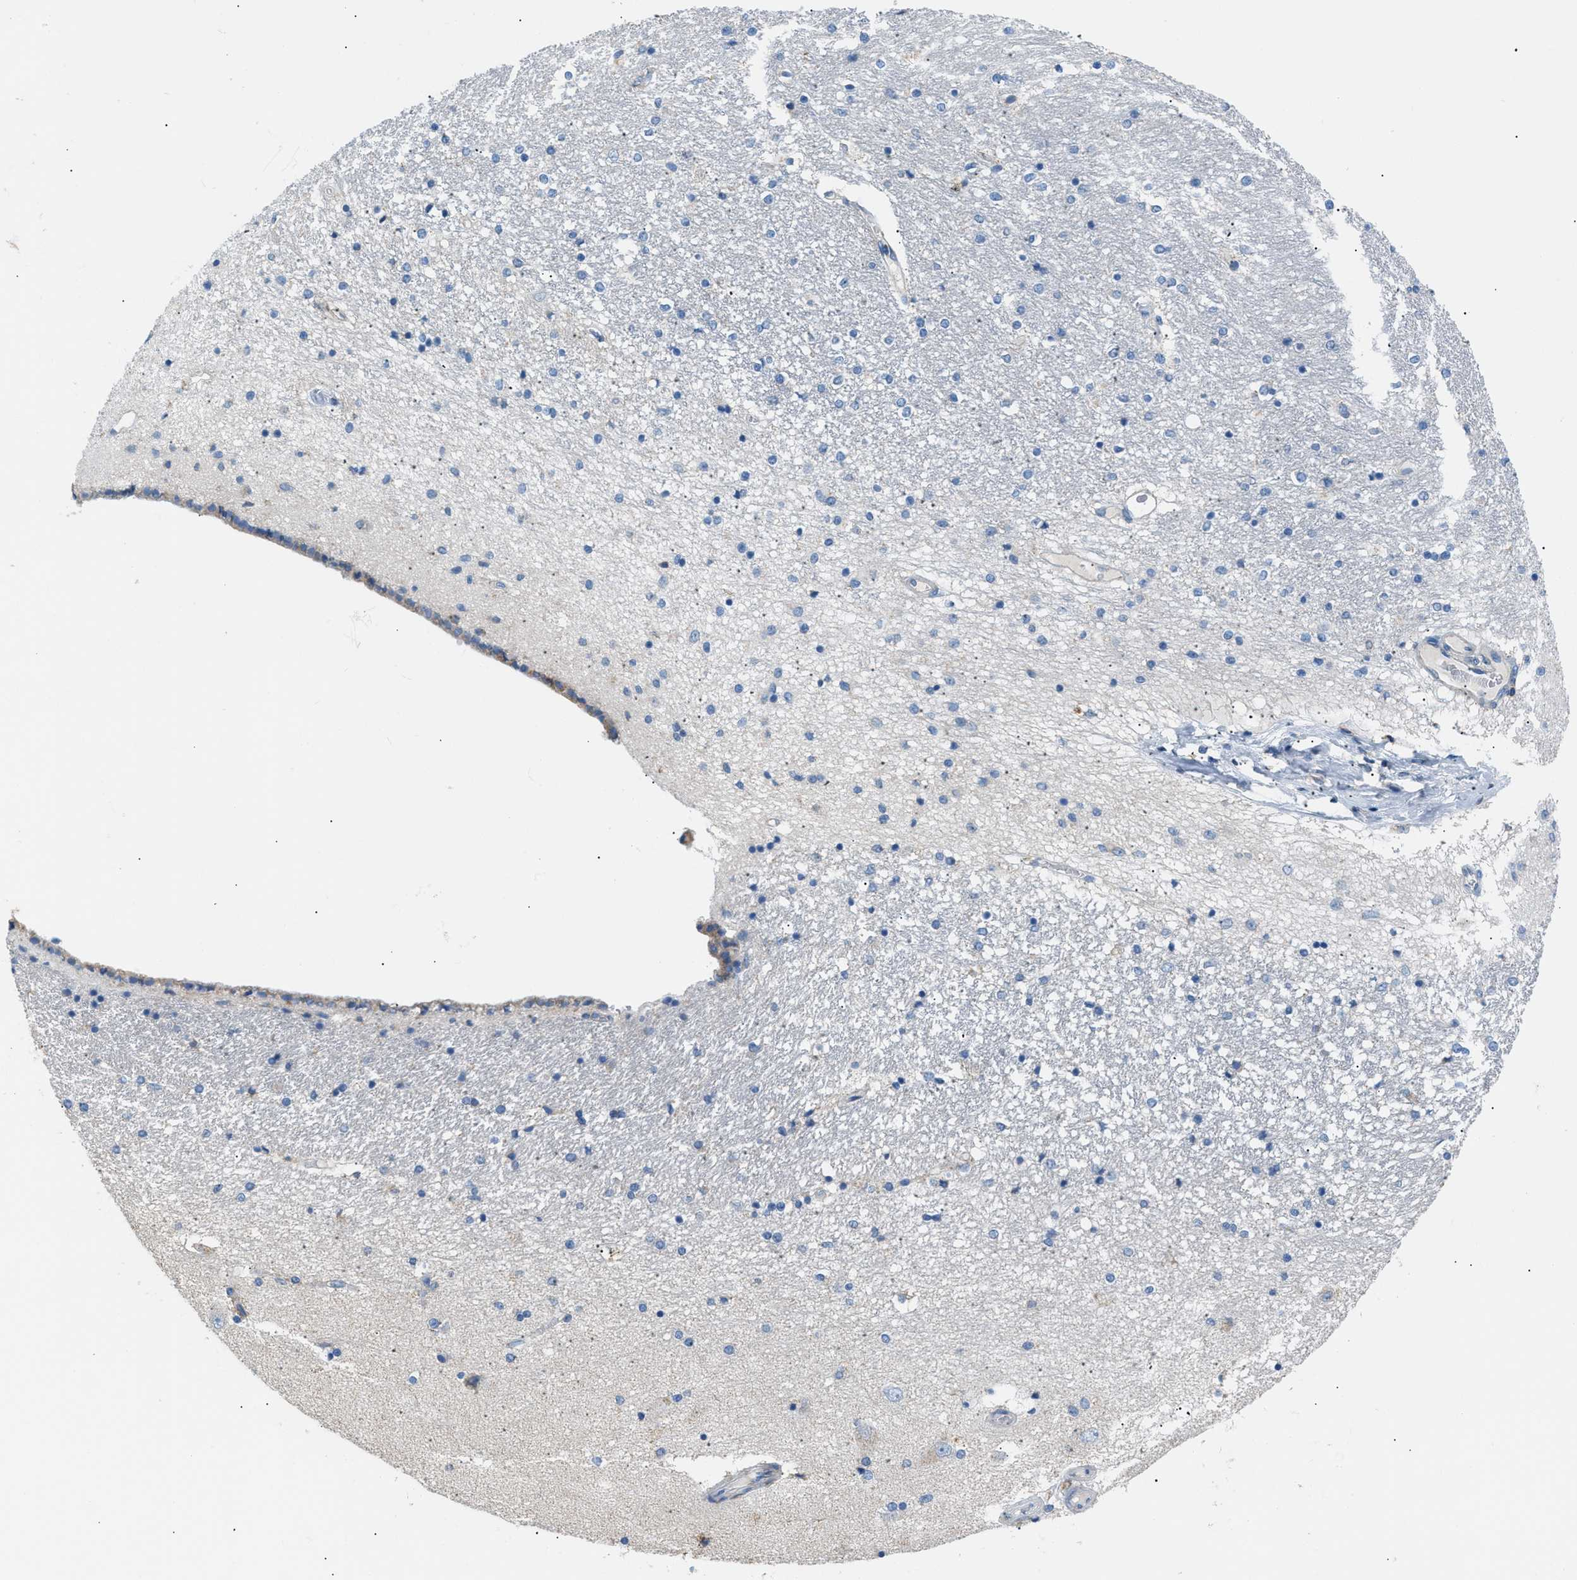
{"staining": {"intensity": "negative", "quantity": "none", "location": "none"}, "tissue": "hippocampus", "cell_type": "Glial cells", "image_type": "normal", "snomed": [{"axis": "morphology", "description": "Normal tissue, NOS"}, {"axis": "topography", "description": "Hippocampus"}], "caption": "Photomicrograph shows no protein staining in glial cells of normal hippocampus. The staining is performed using DAB (3,3'-diaminobenzidine) brown chromogen with nuclei counter-stained in using hematoxylin.", "gene": "ILDR1", "patient": {"sex": "female", "age": 54}}